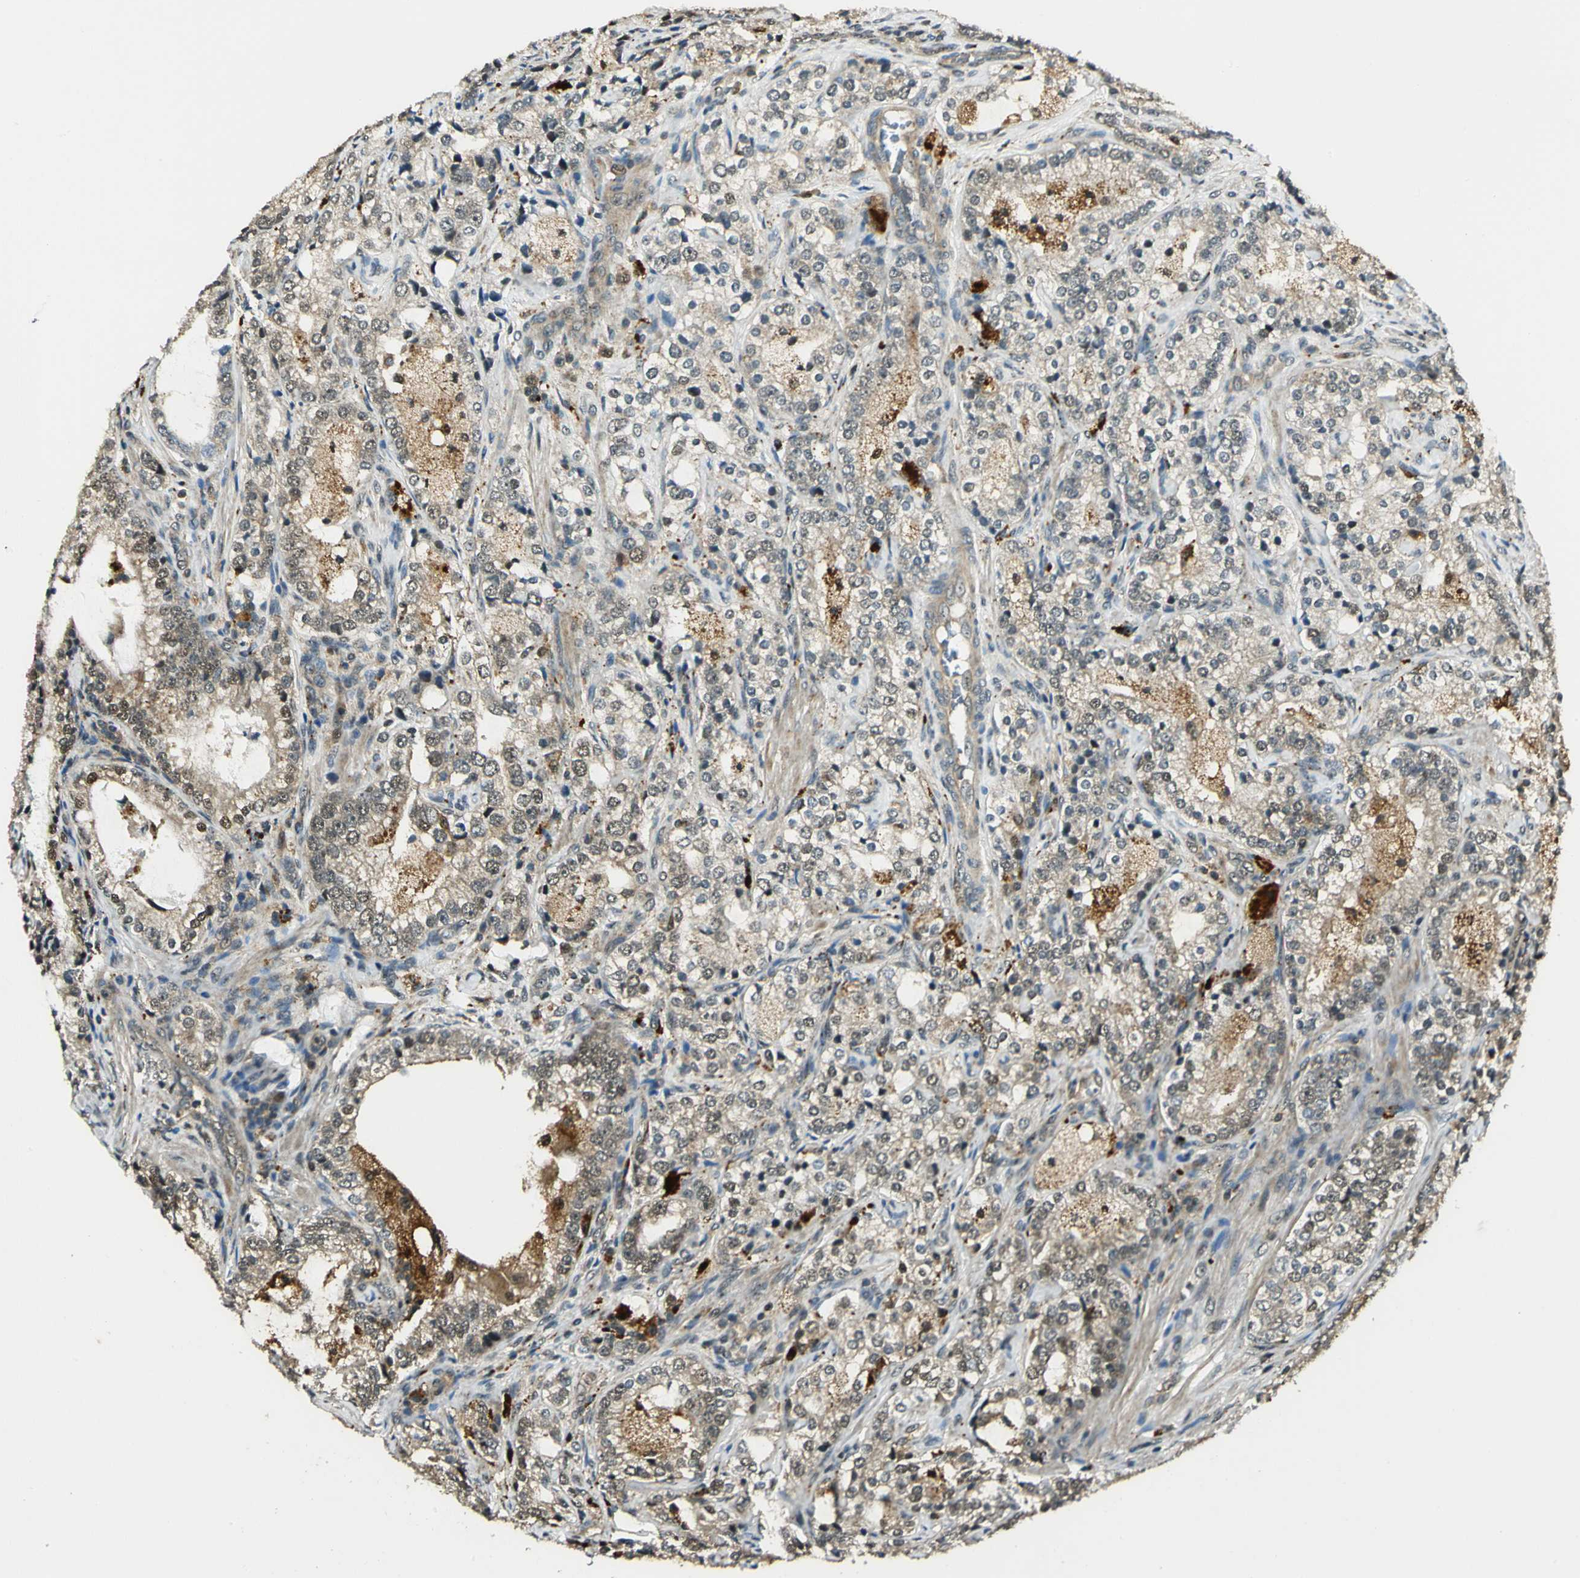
{"staining": {"intensity": "moderate", "quantity": "25%-75%", "location": "cytoplasmic/membranous,nuclear"}, "tissue": "prostate cancer", "cell_type": "Tumor cells", "image_type": "cancer", "snomed": [{"axis": "morphology", "description": "Adenocarcinoma, High grade"}, {"axis": "topography", "description": "Prostate"}], "caption": "Protein expression analysis of prostate high-grade adenocarcinoma reveals moderate cytoplasmic/membranous and nuclear staining in approximately 25%-75% of tumor cells.", "gene": "PPP1R13L", "patient": {"sex": "male", "age": 63}}